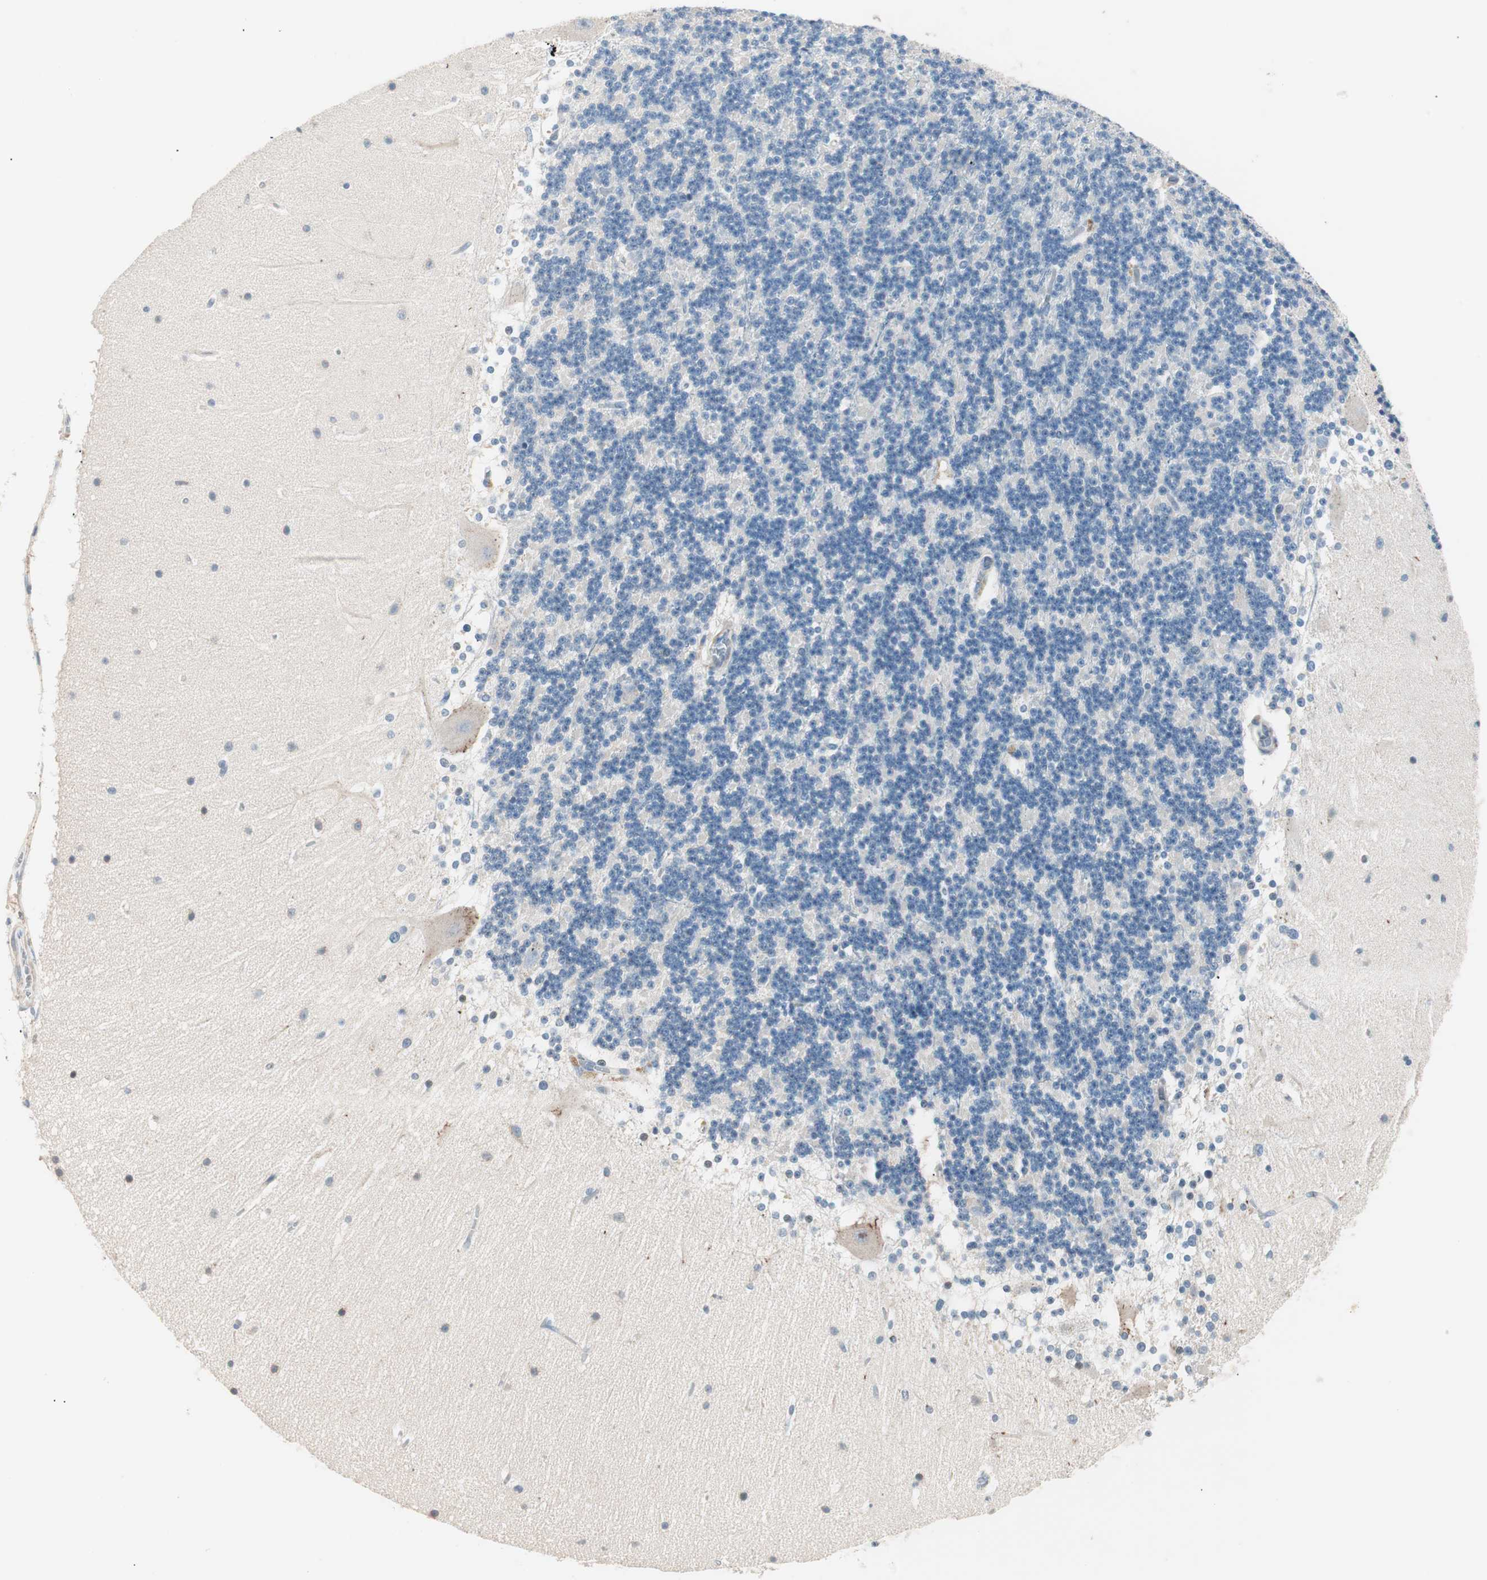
{"staining": {"intensity": "negative", "quantity": "none", "location": "none"}, "tissue": "cerebellum", "cell_type": "Cells in granular layer", "image_type": "normal", "snomed": [{"axis": "morphology", "description": "Normal tissue, NOS"}, {"axis": "topography", "description": "Cerebellum"}], "caption": "This is an IHC photomicrograph of benign human cerebellum. There is no staining in cells in granular layer.", "gene": "RAD54B", "patient": {"sex": "female", "age": 19}}